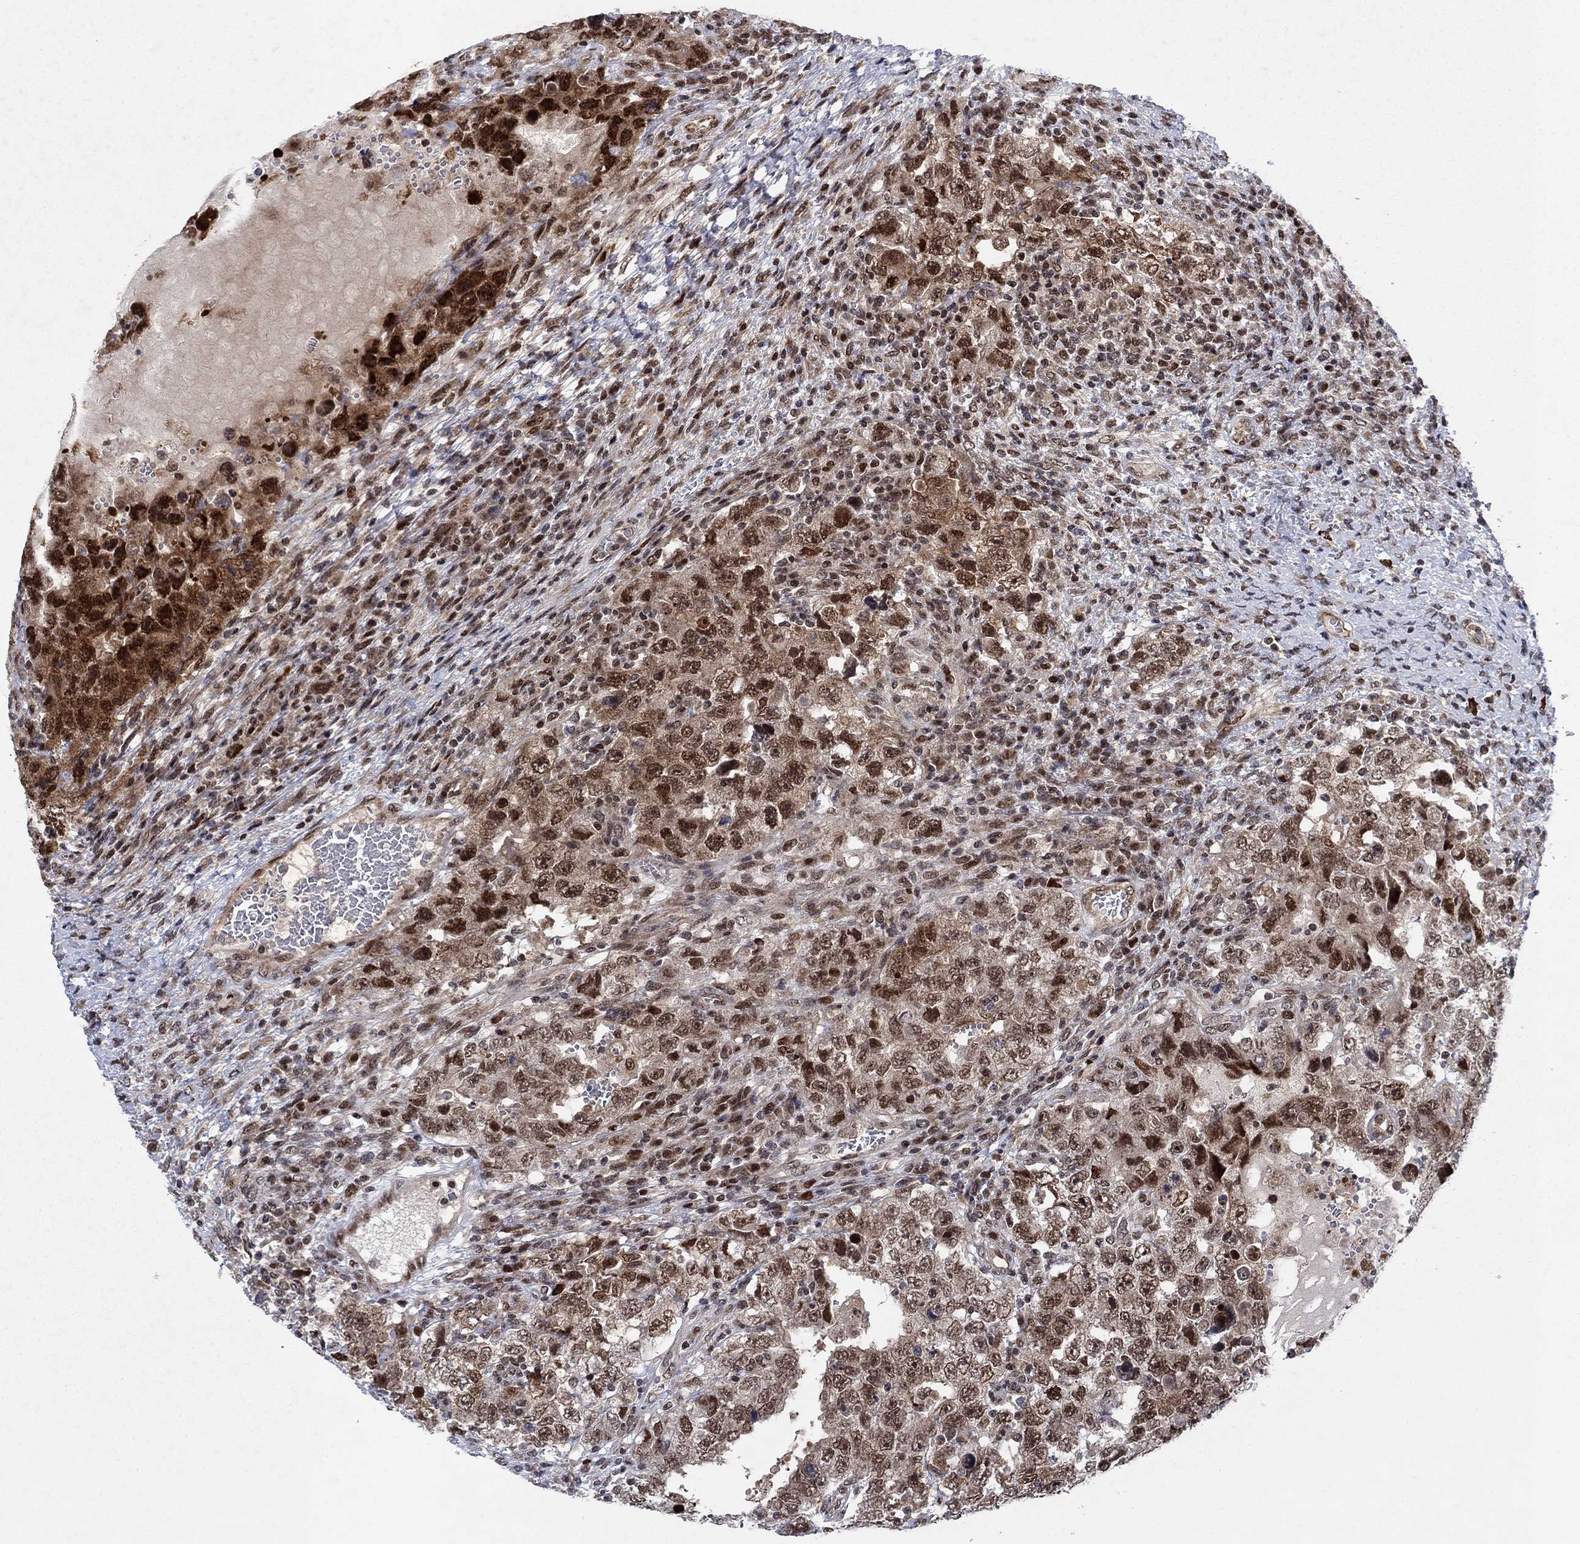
{"staining": {"intensity": "strong", "quantity": "25%-75%", "location": "cytoplasmic/membranous,nuclear"}, "tissue": "testis cancer", "cell_type": "Tumor cells", "image_type": "cancer", "snomed": [{"axis": "morphology", "description": "Carcinoma, Embryonal, NOS"}, {"axis": "topography", "description": "Testis"}], "caption": "IHC (DAB (3,3'-diaminobenzidine)) staining of human testis cancer demonstrates strong cytoplasmic/membranous and nuclear protein positivity in about 25%-75% of tumor cells.", "gene": "PRICKLE4", "patient": {"sex": "male", "age": 26}}